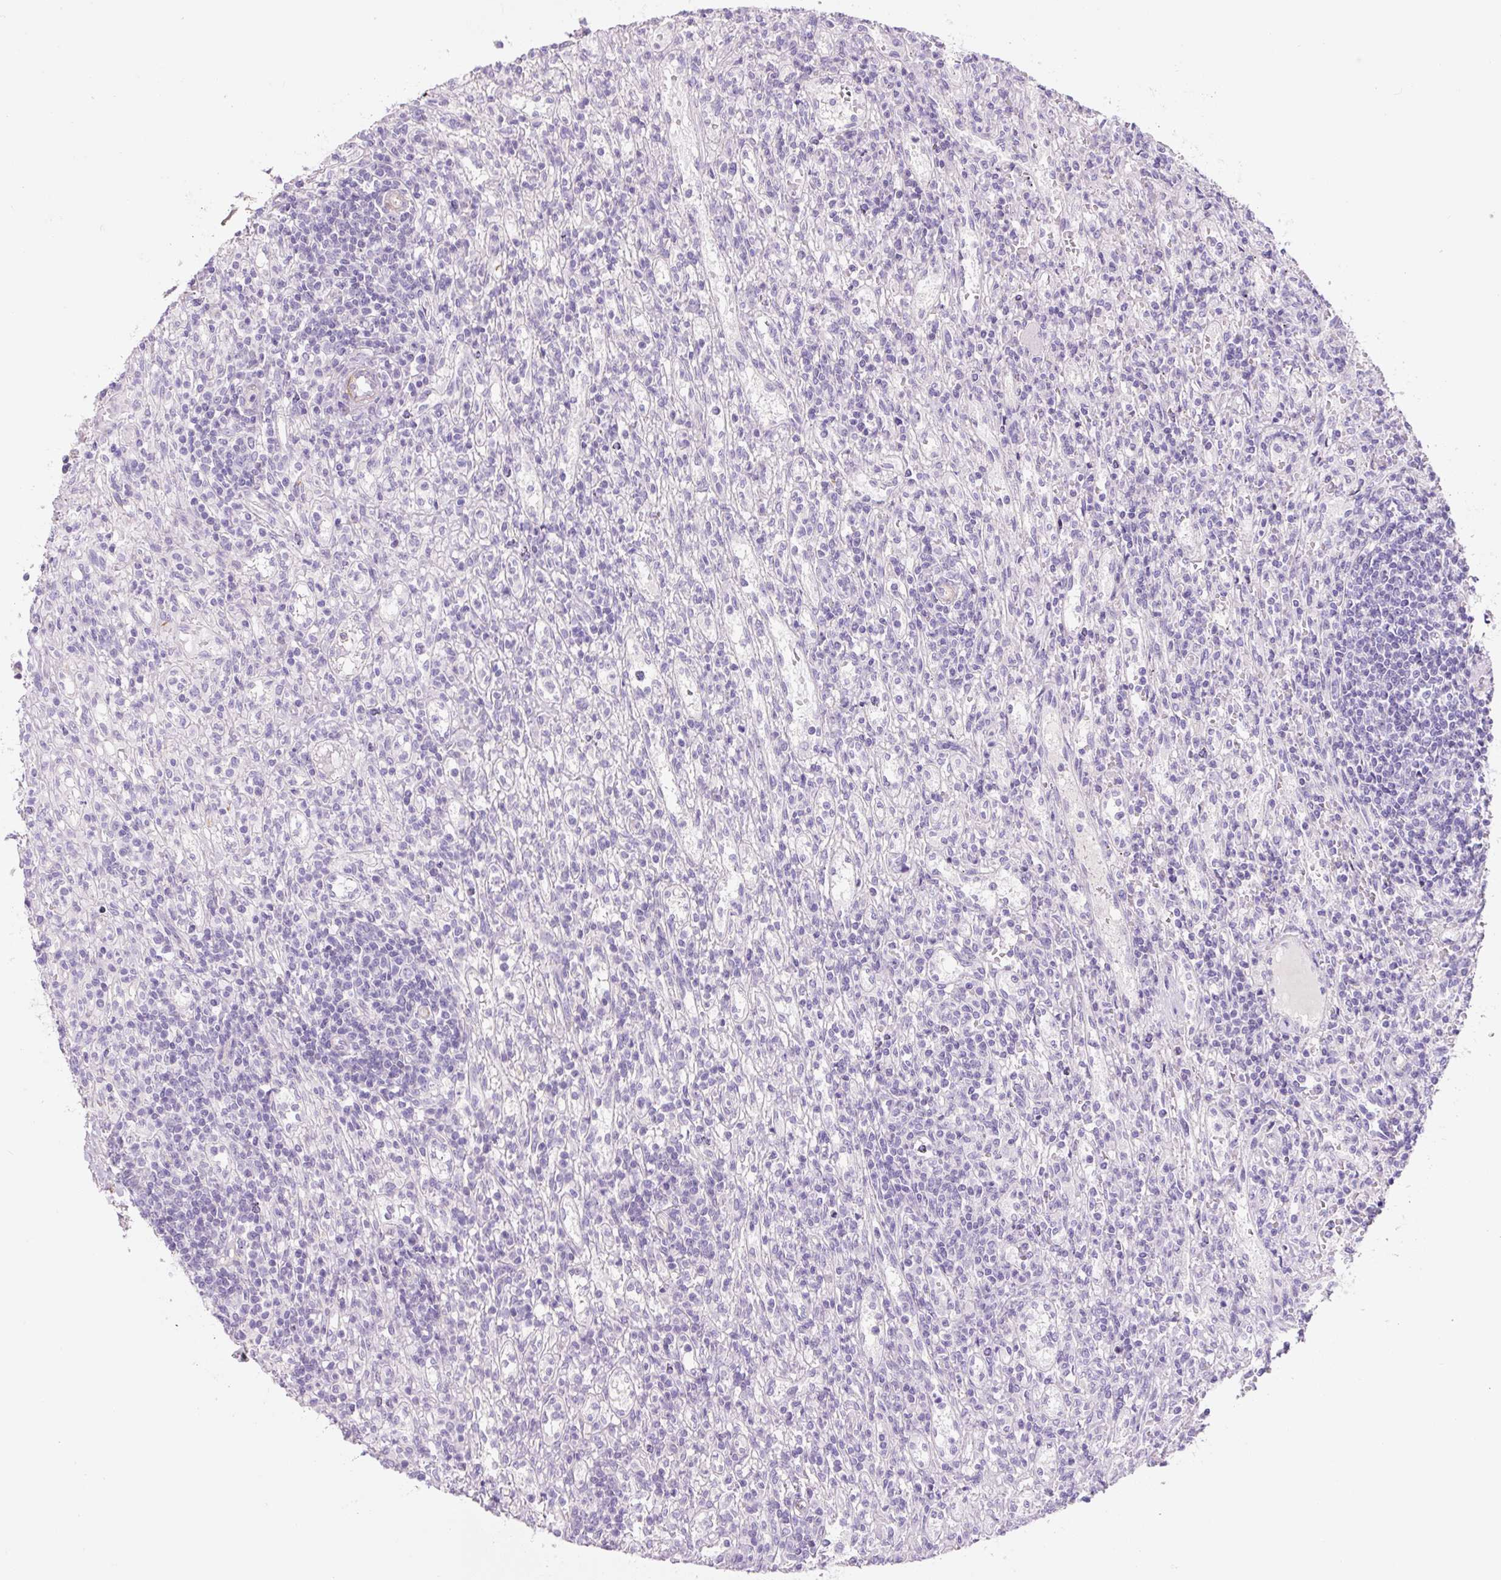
{"staining": {"intensity": "negative", "quantity": "none", "location": "none"}, "tissue": "lymphoma", "cell_type": "Tumor cells", "image_type": "cancer", "snomed": [{"axis": "morphology", "description": "Malignant lymphoma, non-Hodgkin's type, Low grade"}, {"axis": "topography", "description": "Spleen"}], "caption": "Immunohistochemical staining of lymphoma demonstrates no significant expression in tumor cells.", "gene": "CCL25", "patient": {"sex": "male", "age": 76}}